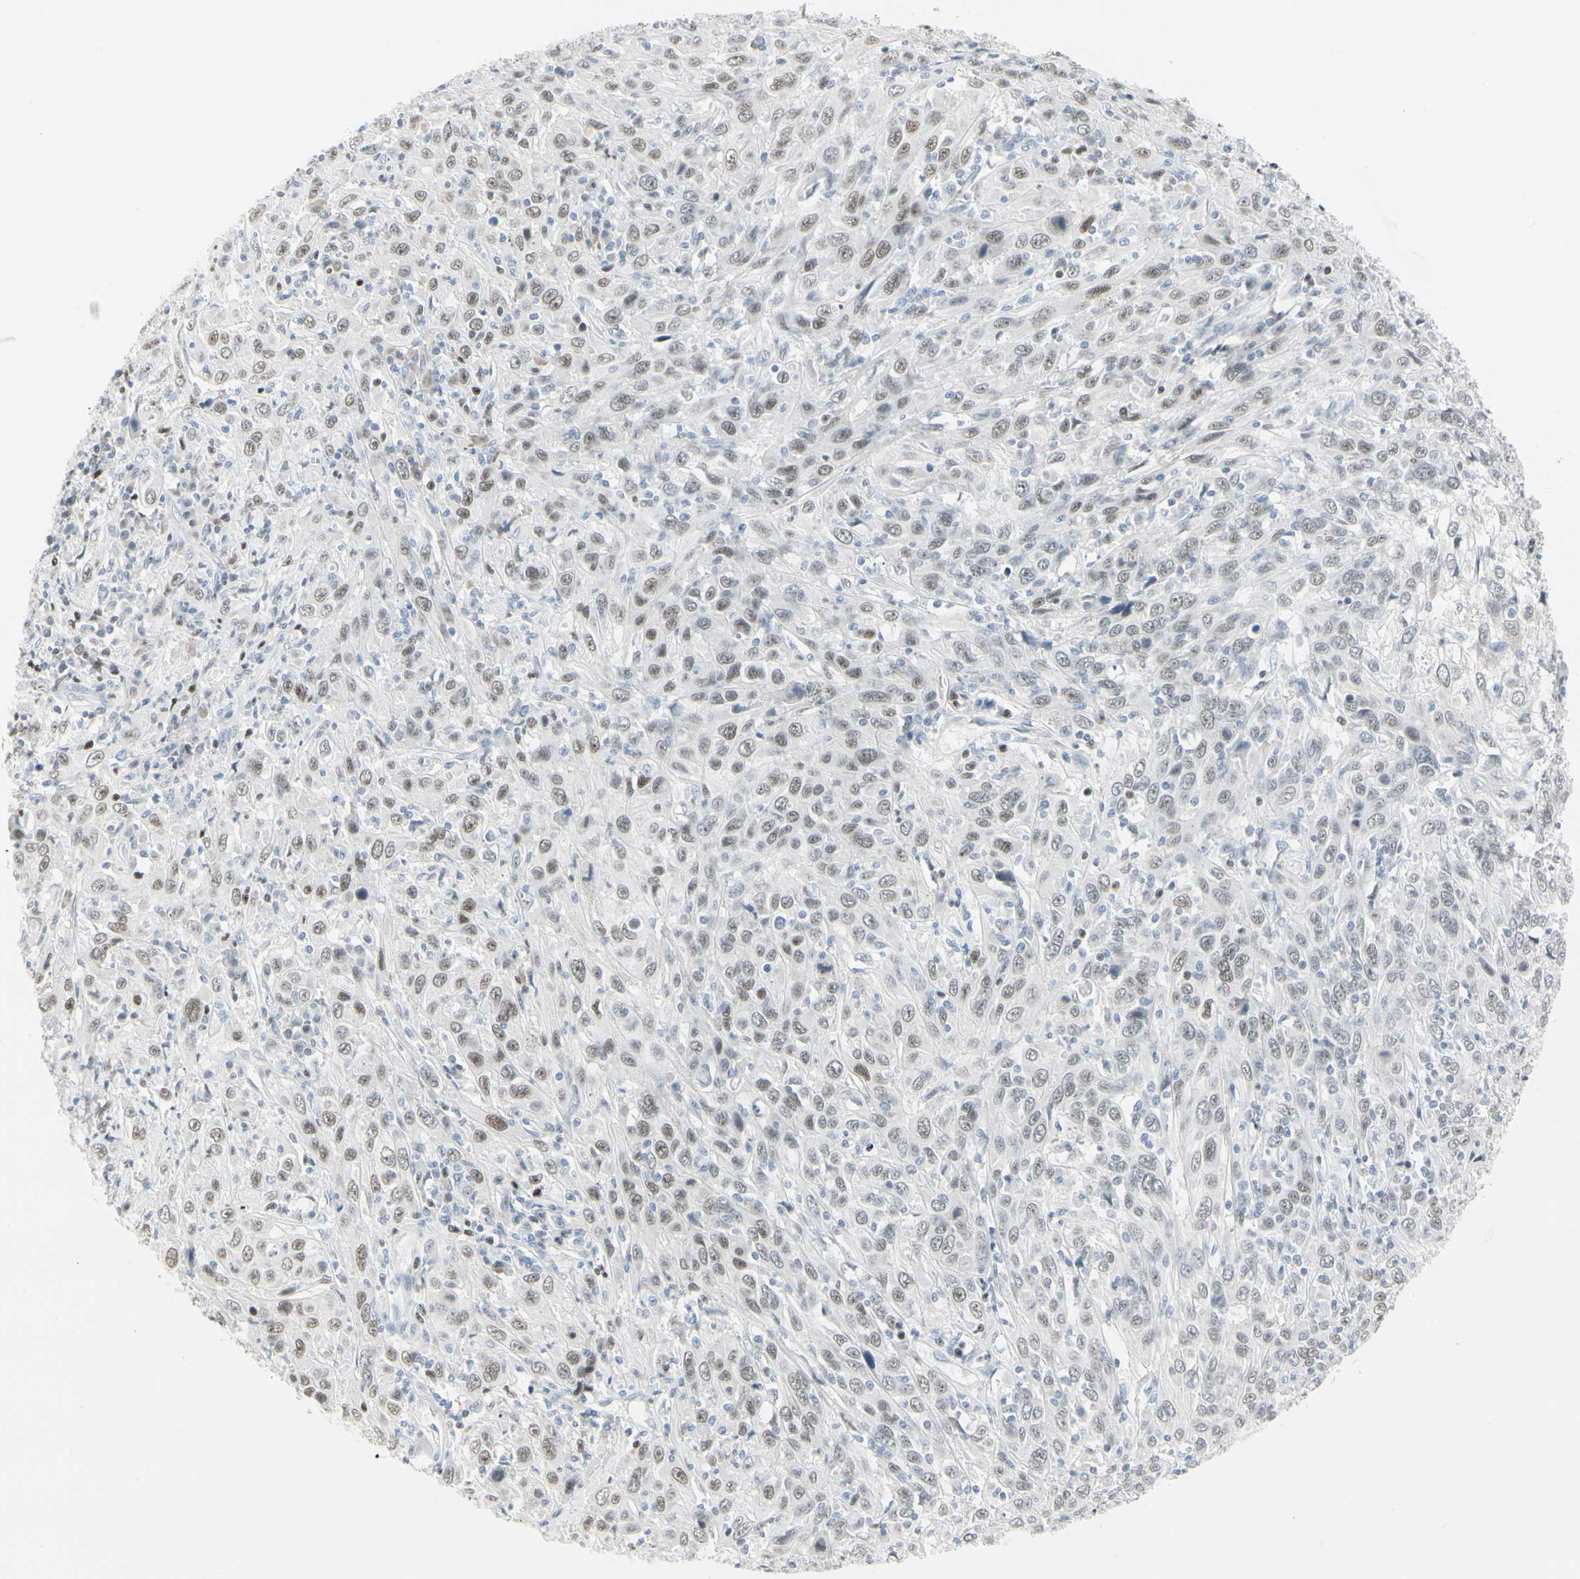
{"staining": {"intensity": "weak", "quantity": ">75%", "location": "nuclear"}, "tissue": "cervical cancer", "cell_type": "Tumor cells", "image_type": "cancer", "snomed": [{"axis": "morphology", "description": "Squamous cell carcinoma, NOS"}, {"axis": "topography", "description": "Cervix"}], "caption": "A low amount of weak nuclear expression is seen in about >75% of tumor cells in cervical cancer (squamous cell carcinoma) tissue. Nuclei are stained in blue.", "gene": "ZBTB7B", "patient": {"sex": "female", "age": 46}}